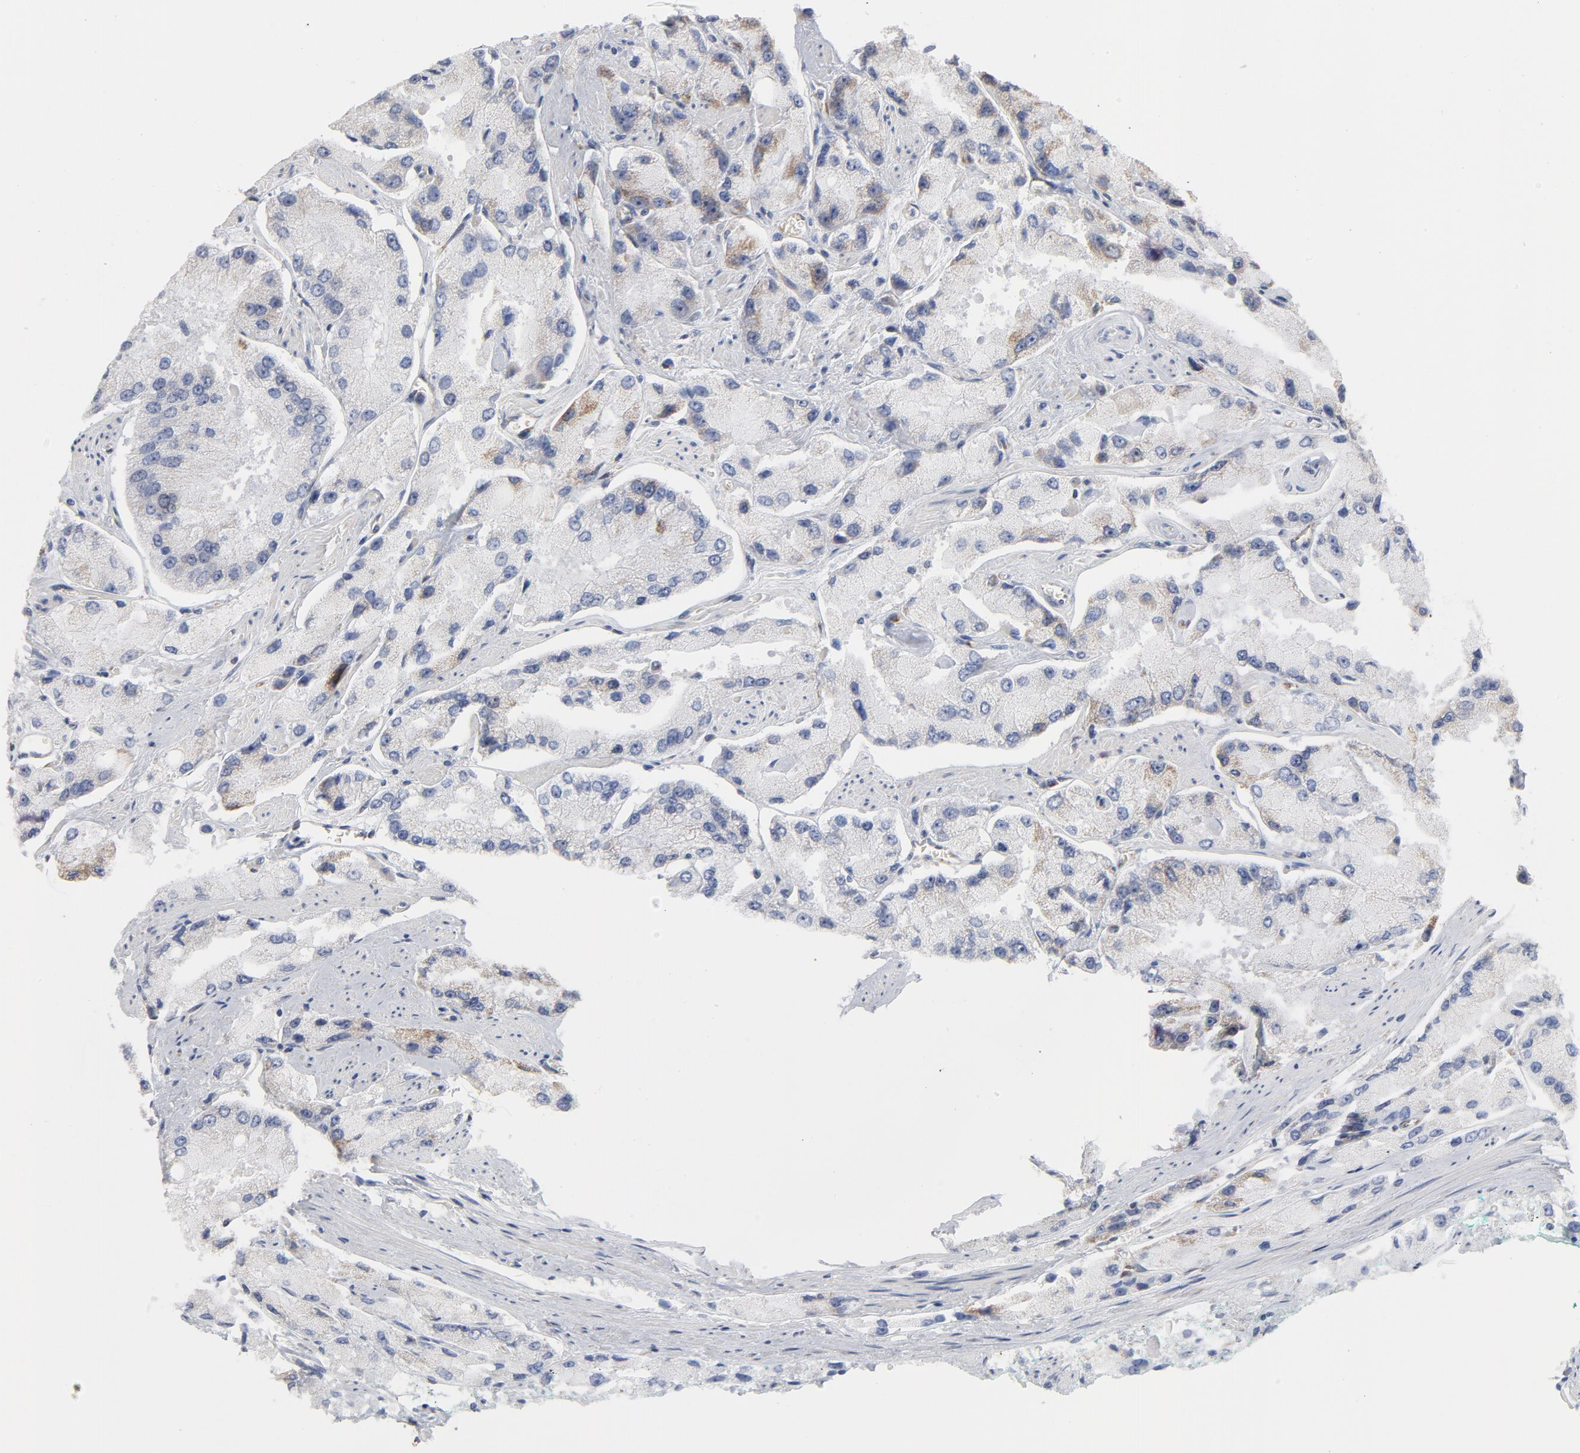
{"staining": {"intensity": "weak", "quantity": "<25%", "location": "cytoplasmic/membranous"}, "tissue": "prostate cancer", "cell_type": "Tumor cells", "image_type": "cancer", "snomed": [{"axis": "morphology", "description": "Adenocarcinoma, High grade"}, {"axis": "topography", "description": "Prostate"}], "caption": "An image of prostate cancer (high-grade adenocarcinoma) stained for a protein shows no brown staining in tumor cells.", "gene": "OXA1L", "patient": {"sex": "male", "age": 58}}